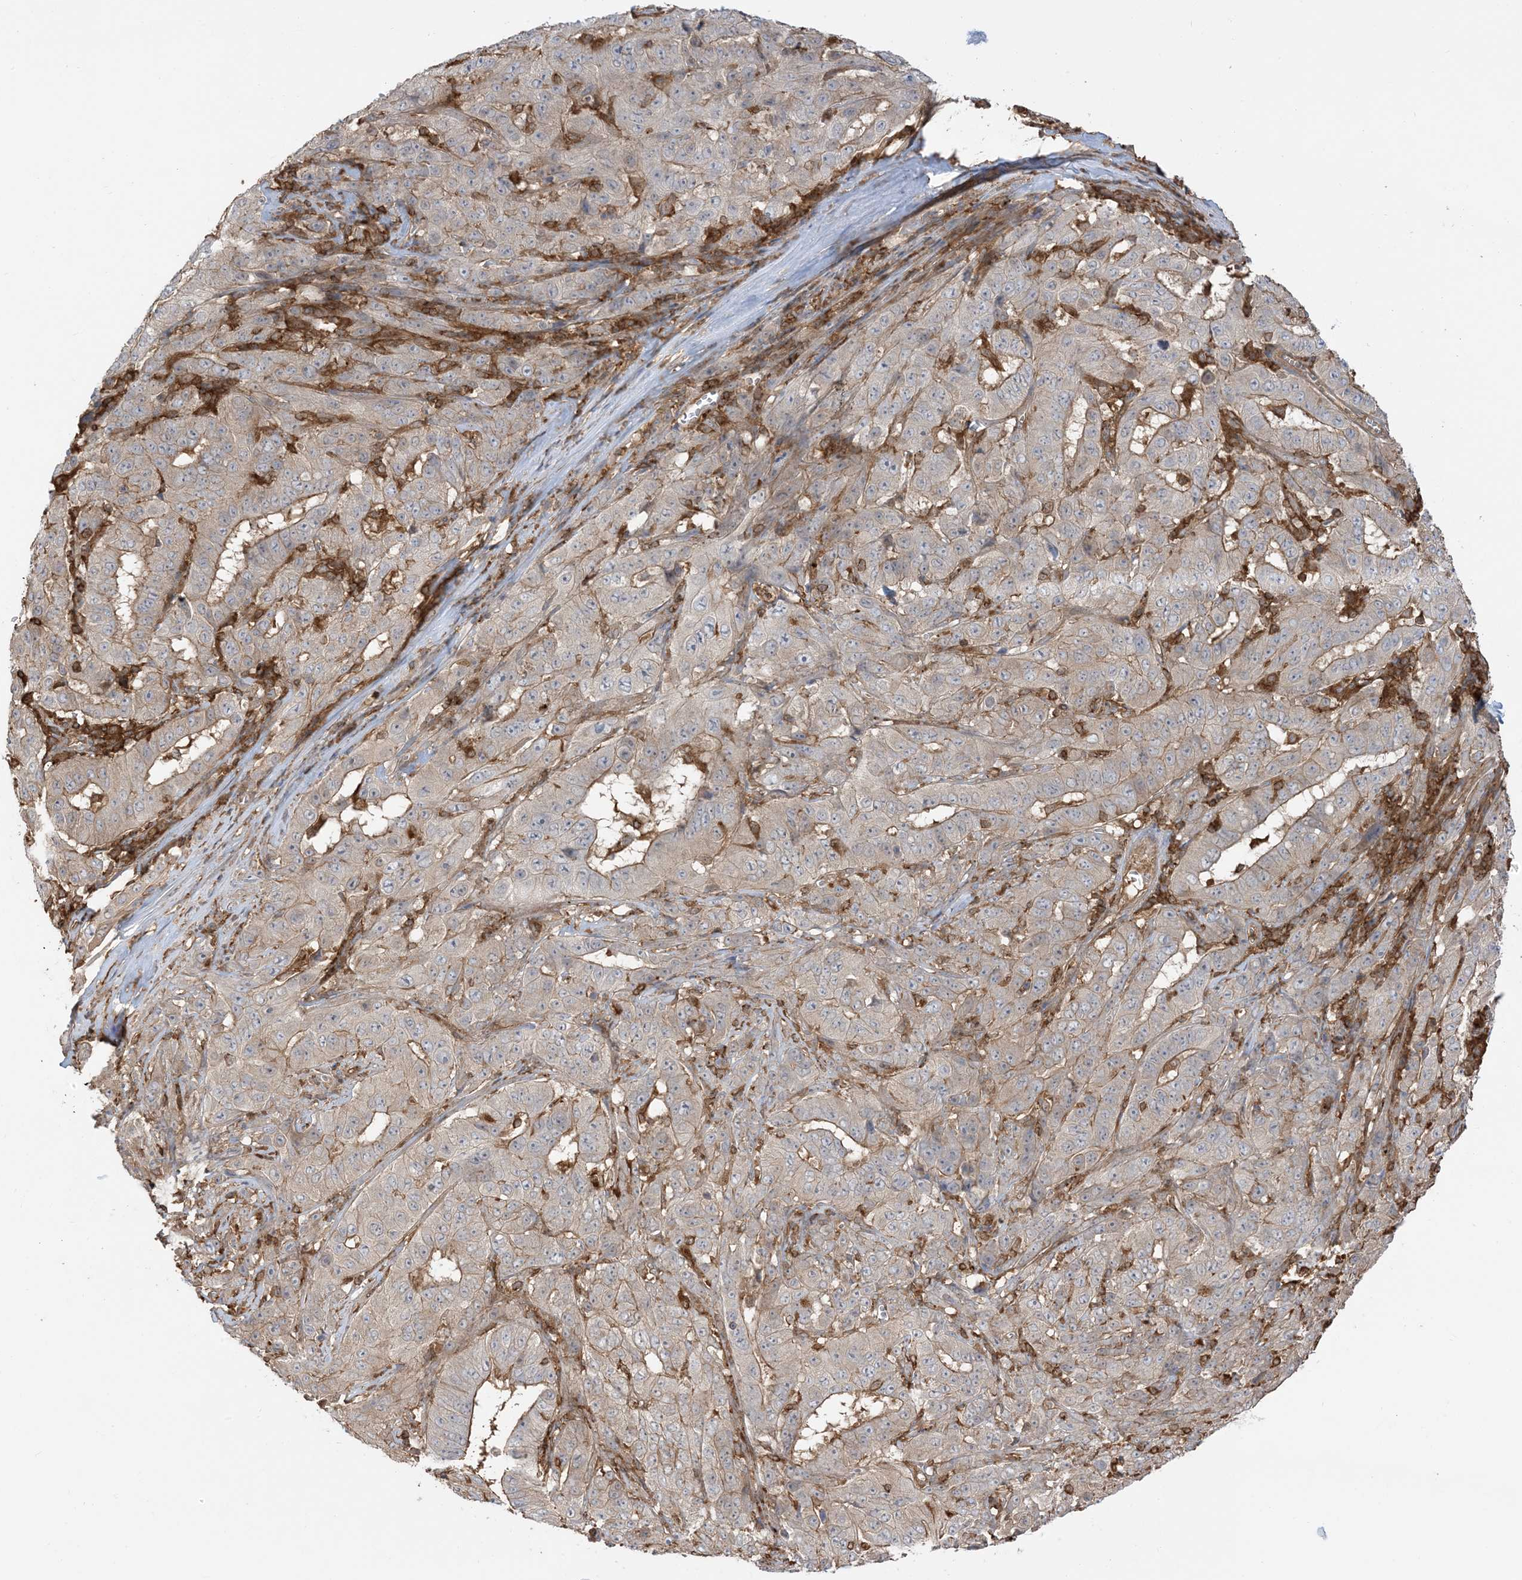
{"staining": {"intensity": "moderate", "quantity": "25%-75%", "location": "cytoplasmic/membranous"}, "tissue": "pancreatic cancer", "cell_type": "Tumor cells", "image_type": "cancer", "snomed": [{"axis": "morphology", "description": "Adenocarcinoma, NOS"}, {"axis": "topography", "description": "Pancreas"}], "caption": "Human adenocarcinoma (pancreatic) stained with a brown dye reveals moderate cytoplasmic/membranous positive positivity in approximately 25%-75% of tumor cells.", "gene": "CAPZB", "patient": {"sex": "male", "age": 63}}